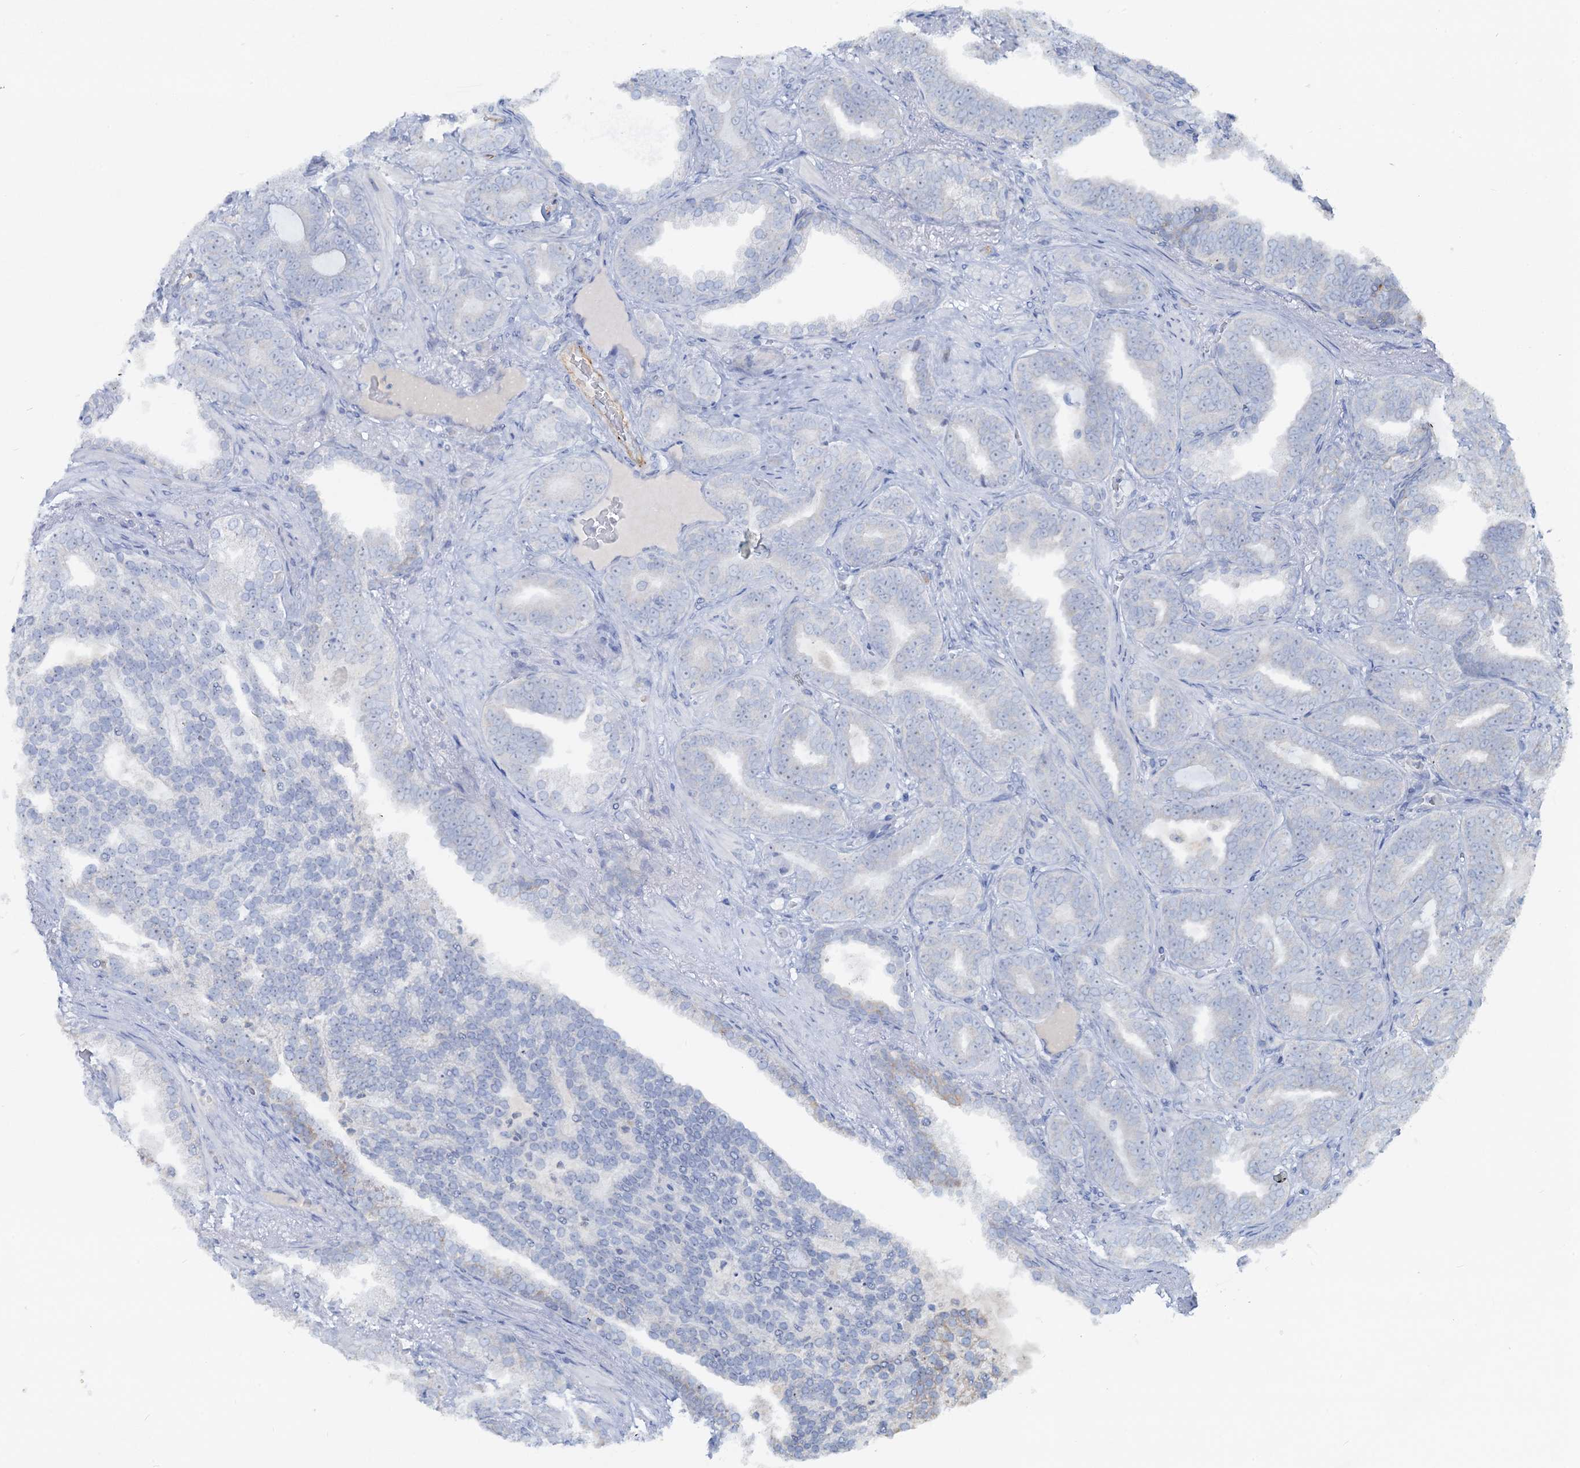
{"staining": {"intensity": "negative", "quantity": "none", "location": "none"}, "tissue": "prostate cancer", "cell_type": "Tumor cells", "image_type": "cancer", "snomed": [{"axis": "morphology", "description": "Adenocarcinoma, High grade"}, {"axis": "topography", "description": "Prostate and seminal vesicle, NOS"}], "caption": "There is no significant positivity in tumor cells of prostate cancer.", "gene": "PLLP", "patient": {"sex": "male", "age": 67}}